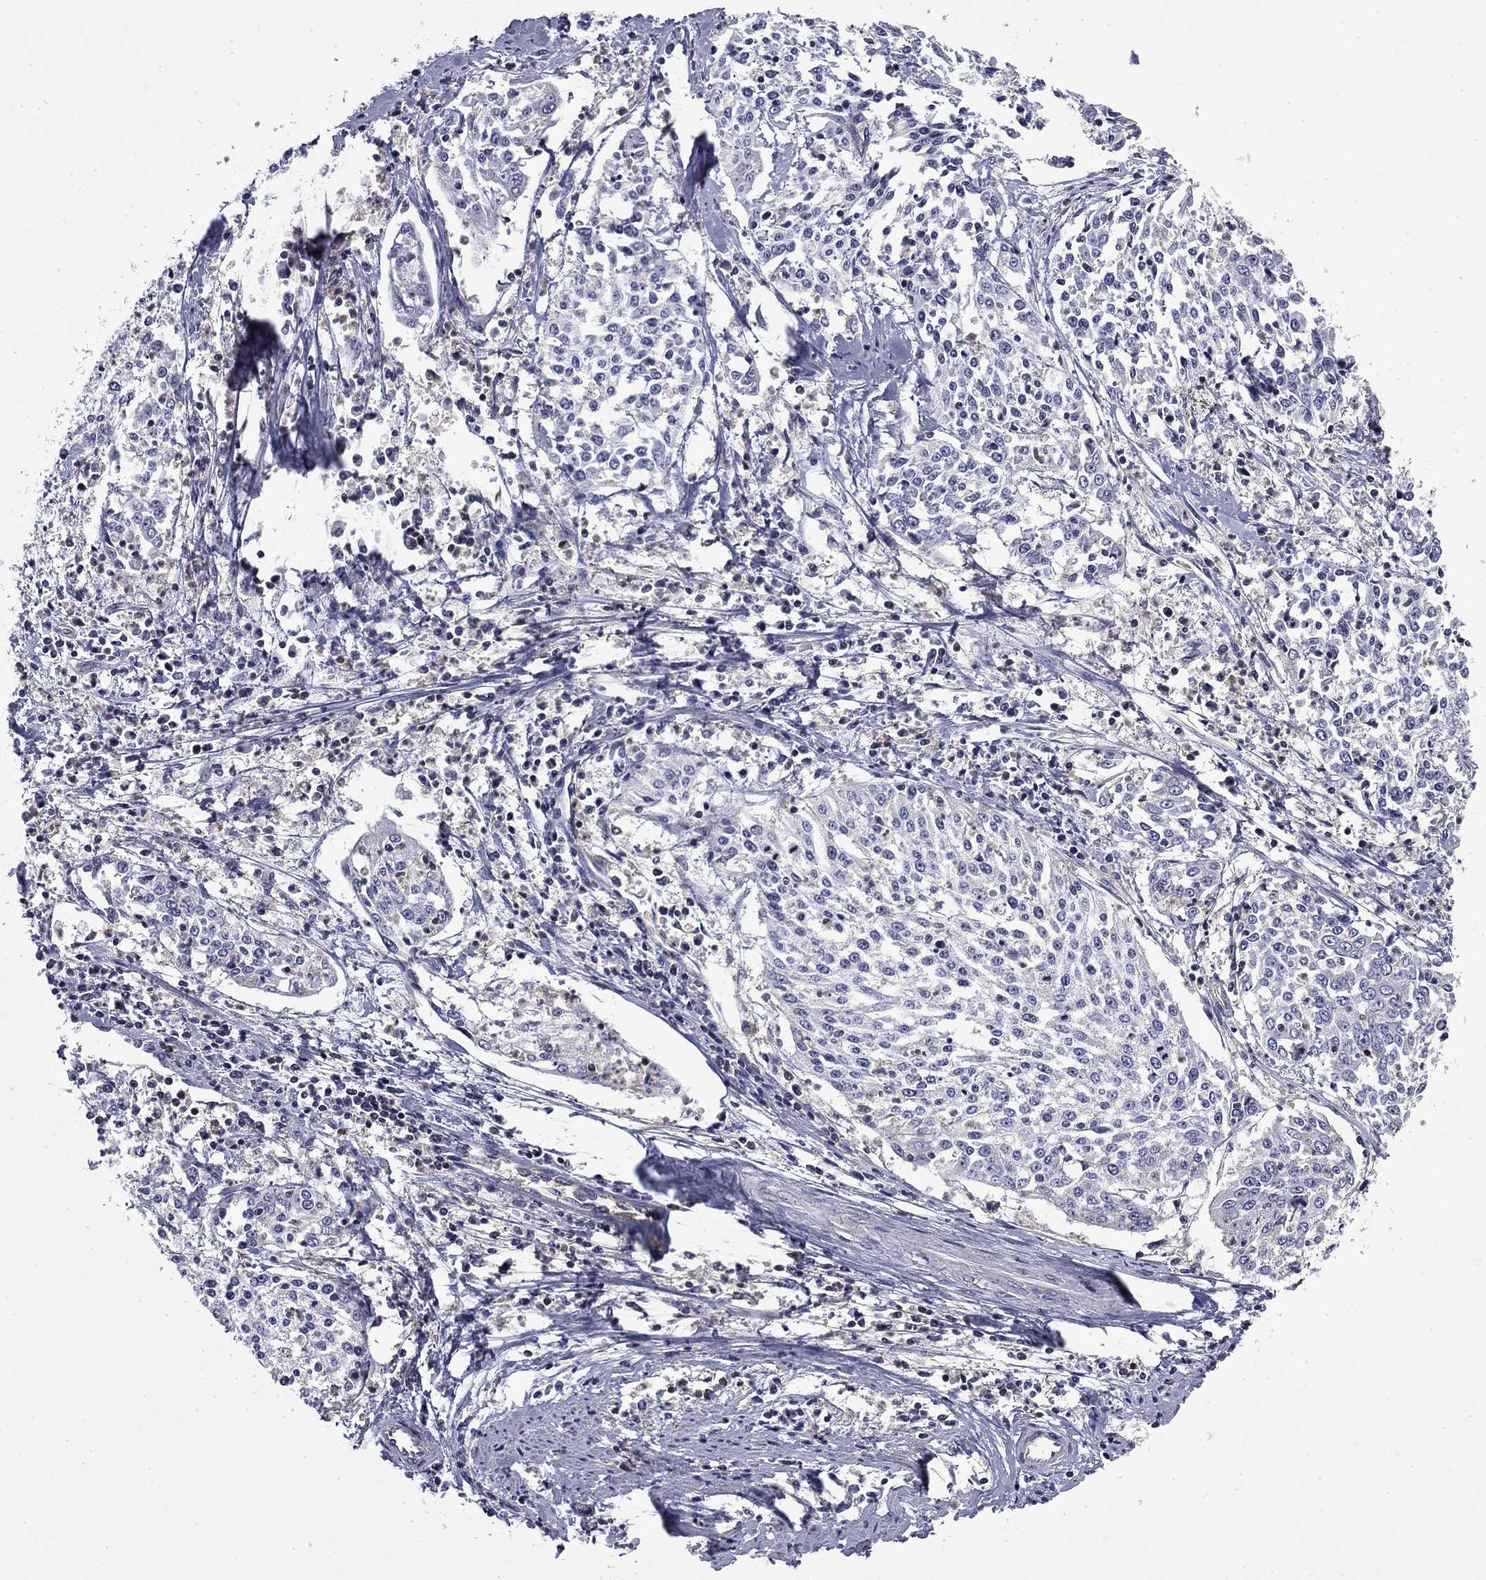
{"staining": {"intensity": "negative", "quantity": "none", "location": "none"}, "tissue": "cervical cancer", "cell_type": "Tumor cells", "image_type": "cancer", "snomed": [{"axis": "morphology", "description": "Squamous cell carcinoma, NOS"}, {"axis": "topography", "description": "Cervix"}], "caption": "DAB immunohistochemical staining of cervical squamous cell carcinoma shows no significant staining in tumor cells. (Immunohistochemistry (ihc), brightfield microscopy, high magnification).", "gene": "ARHGAP45", "patient": {"sex": "female", "age": 41}}